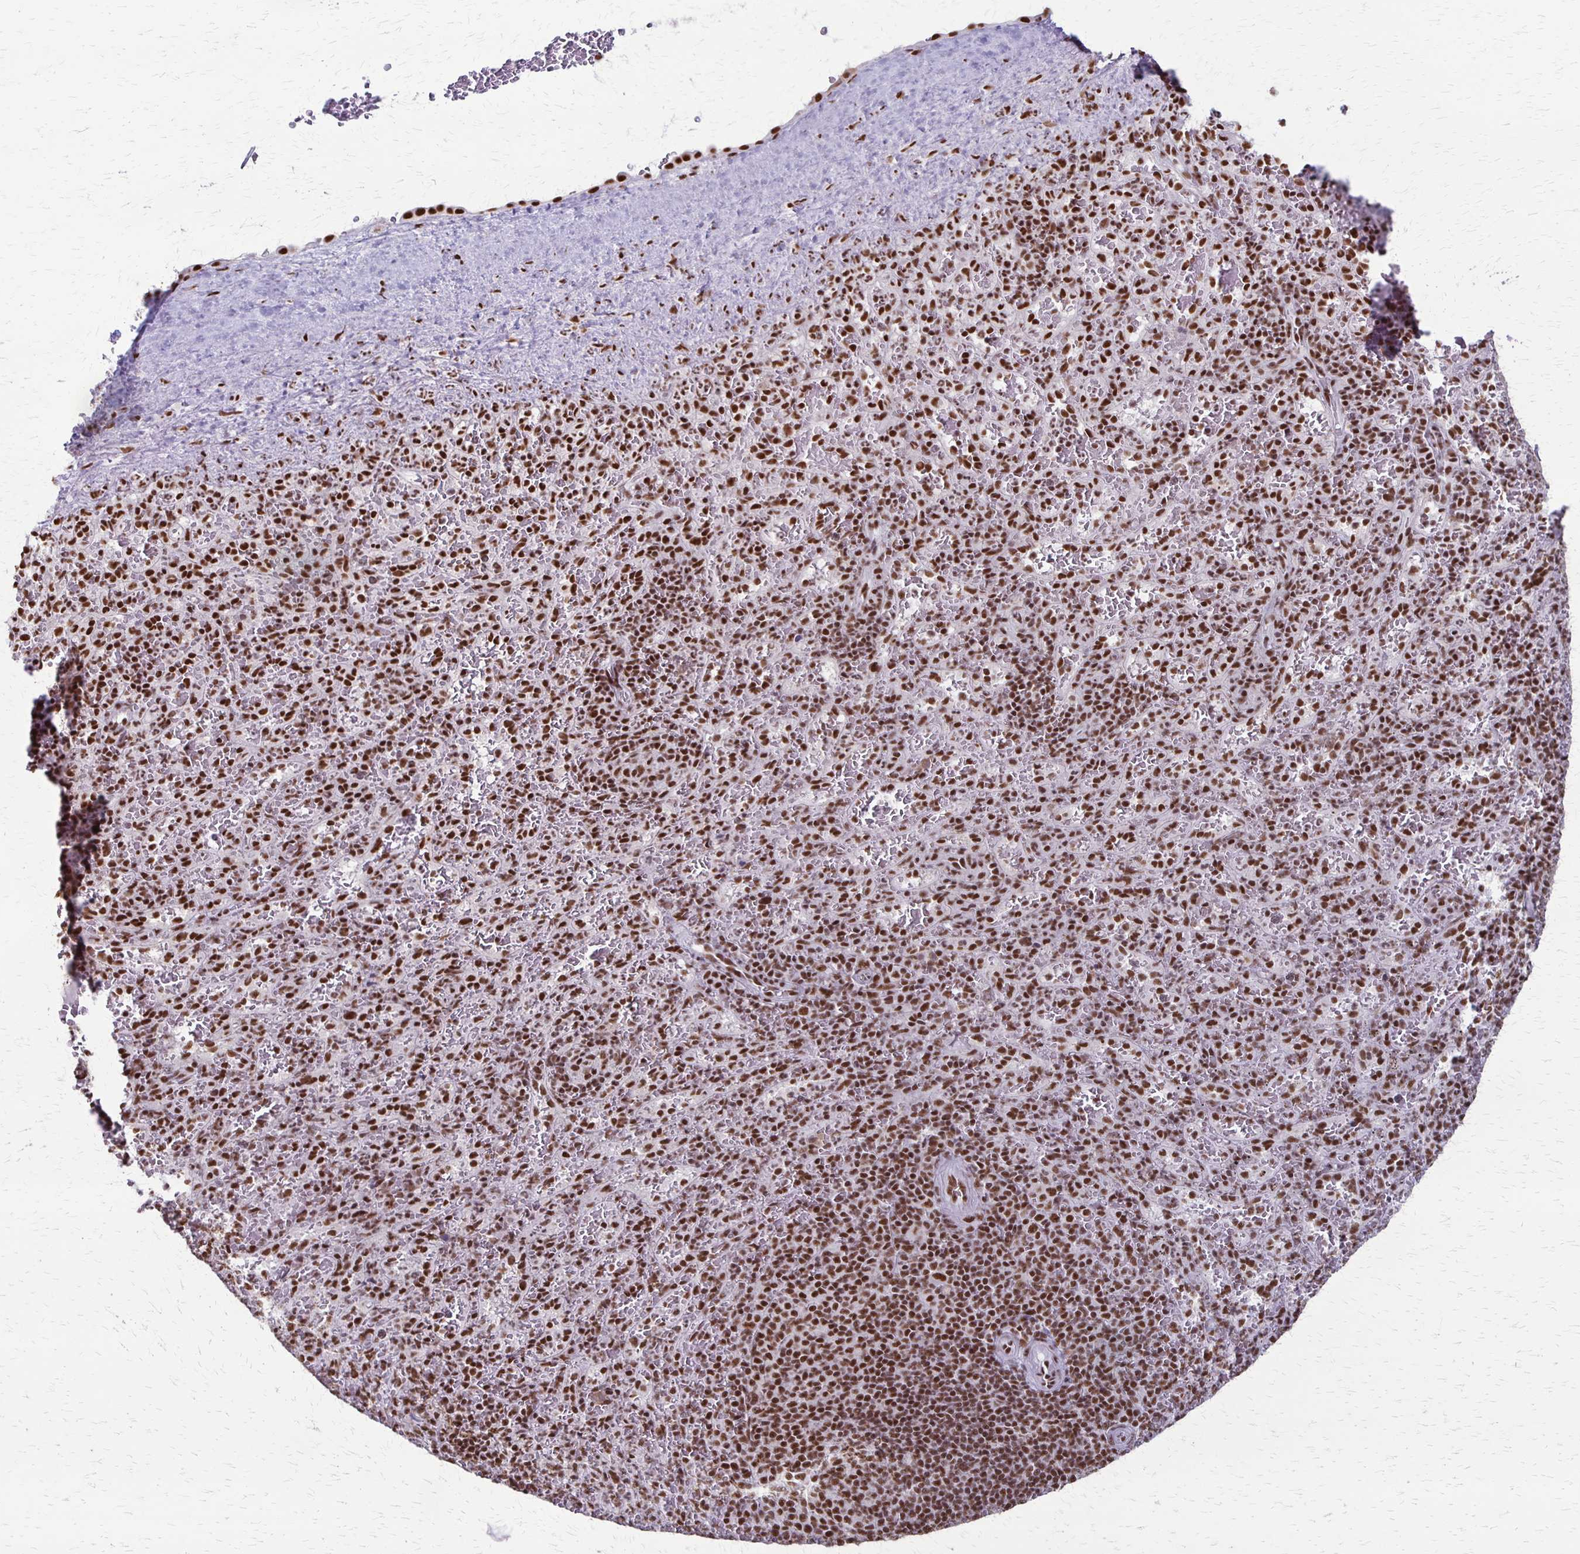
{"staining": {"intensity": "moderate", "quantity": ">75%", "location": "nuclear"}, "tissue": "spleen", "cell_type": "Cells in red pulp", "image_type": "normal", "snomed": [{"axis": "morphology", "description": "Normal tissue, NOS"}, {"axis": "topography", "description": "Spleen"}], "caption": "This photomicrograph displays unremarkable spleen stained with IHC to label a protein in brown. The nuclear of cells in red pulp show moderate positivity for the protein. Nuclei are counter-stained blue.", "gene": "XRCC6", "patient": {"sex": "male", "age": 57}}